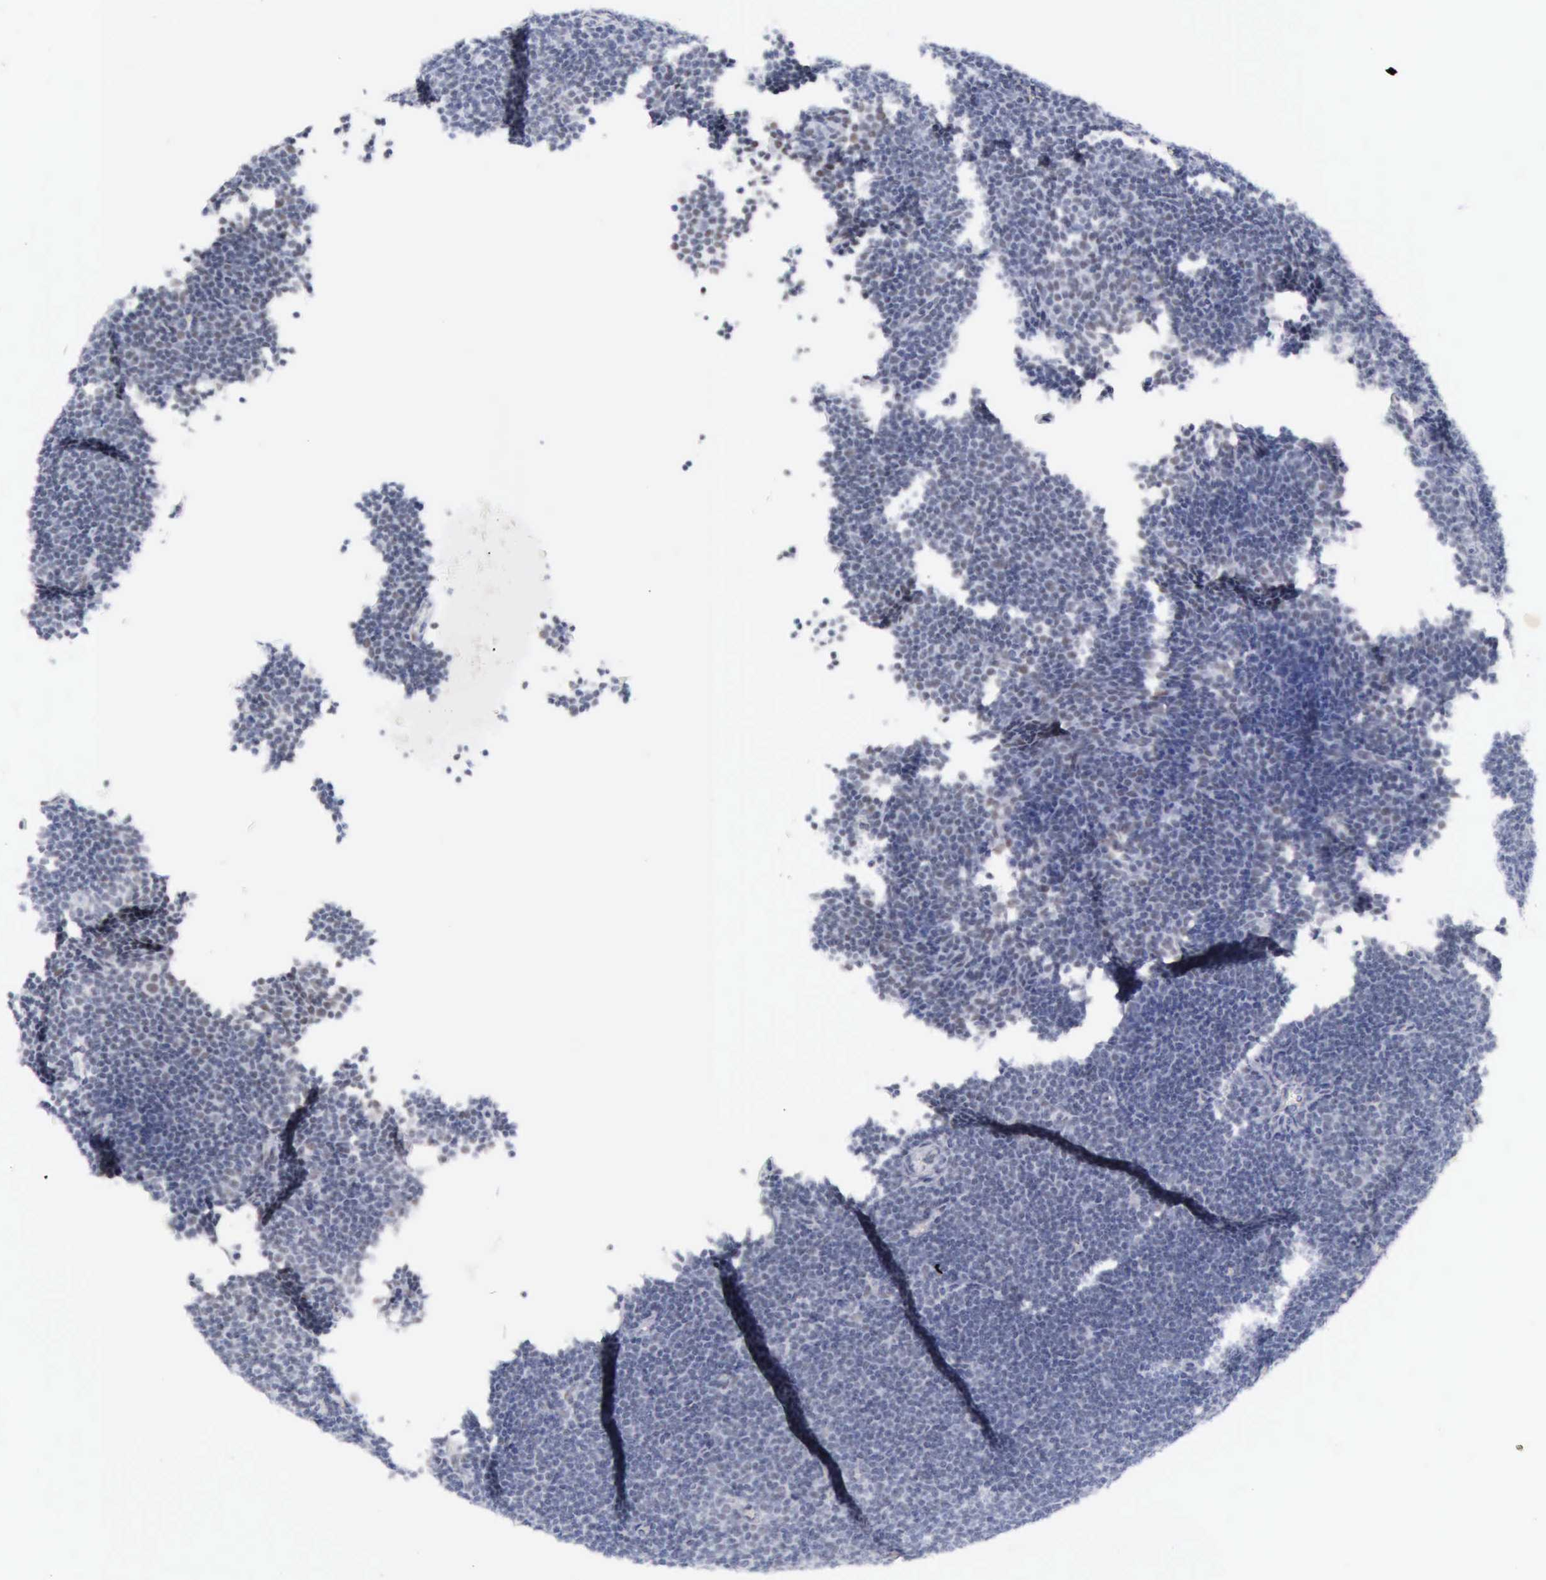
{"staining": {"intensity": "negative", "quantity": "none", "location": "none"}, "tissue": "lymphoma", "cell_type": "Tumor cells", "image_type": "cancer", "snomed": [{"axis": "morphology", "description": "Malignant lymphoma, non-Hodgkin's type, Low grade"}, {"axis": "topography", "description": "Lymph node"}], "caption": "Tumor cells show no significant staining in malignant lymphoma, non-Hodgkin's type (low-grade). (Brightfield microscopy of DAB (3,3'-diaminobenzidine) immunohistochemistry (IHC) at high magnification).", "gene": "EP300", "patient": {"sex": "male", "age": 57}}